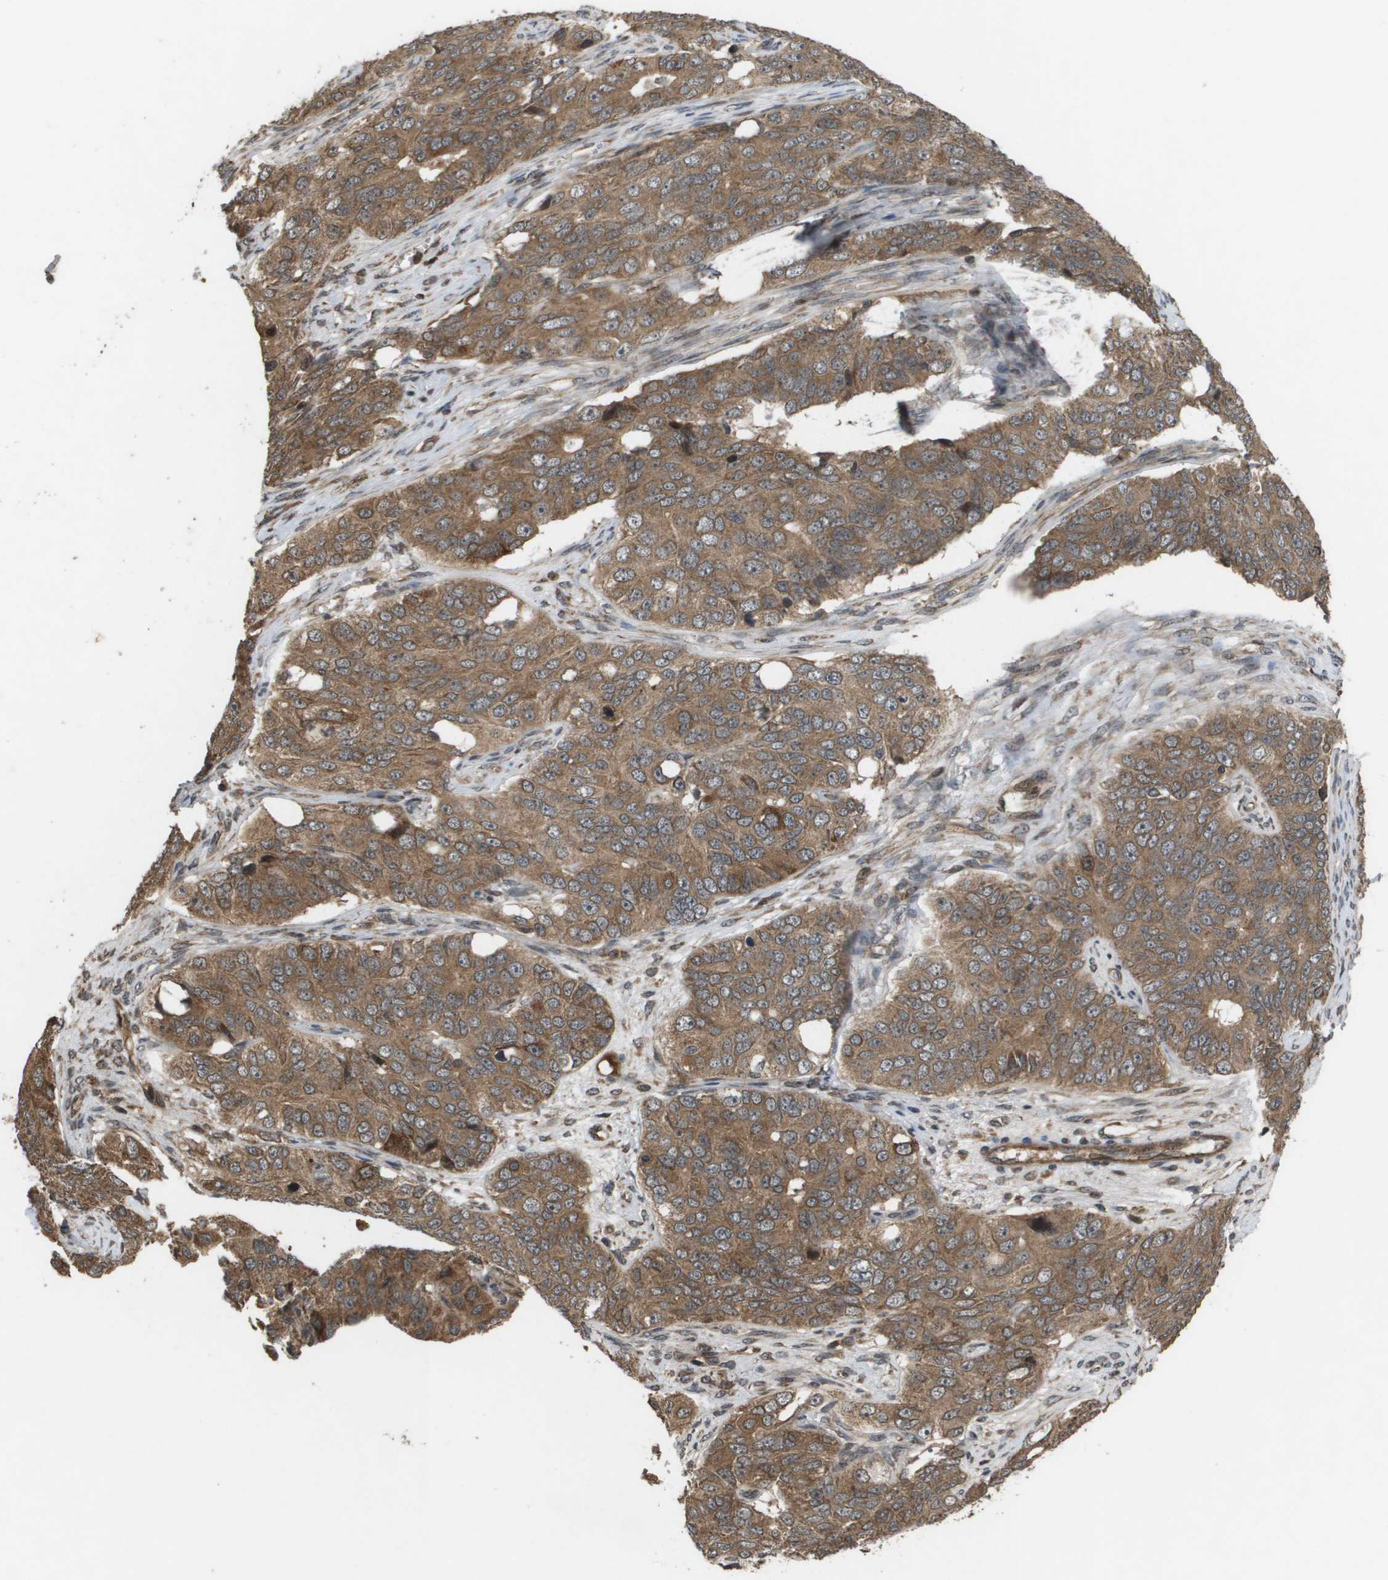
{"staining": {"intensity": "moderate", "quantity": ">75%", "location": "cytoplasmic/membranous"}, "tissue": "ovarian cancer", "cell_type": "Tumor cells", "image_type": "cancer", "snomed": [{"axis": "morphology", "description": "Carcinoma, endometroid"}, {"axis": "topography", "description": "Ovary"}], "caption": "Ovarian endometroid carcinoma was stained to show a protein in brown. There is medium levels of moderate cytoplasmic/membranous staining in approximately >75% of tumor cells.", "gene": "KIF11", "patient": {"sex": "female", "age": 51}}